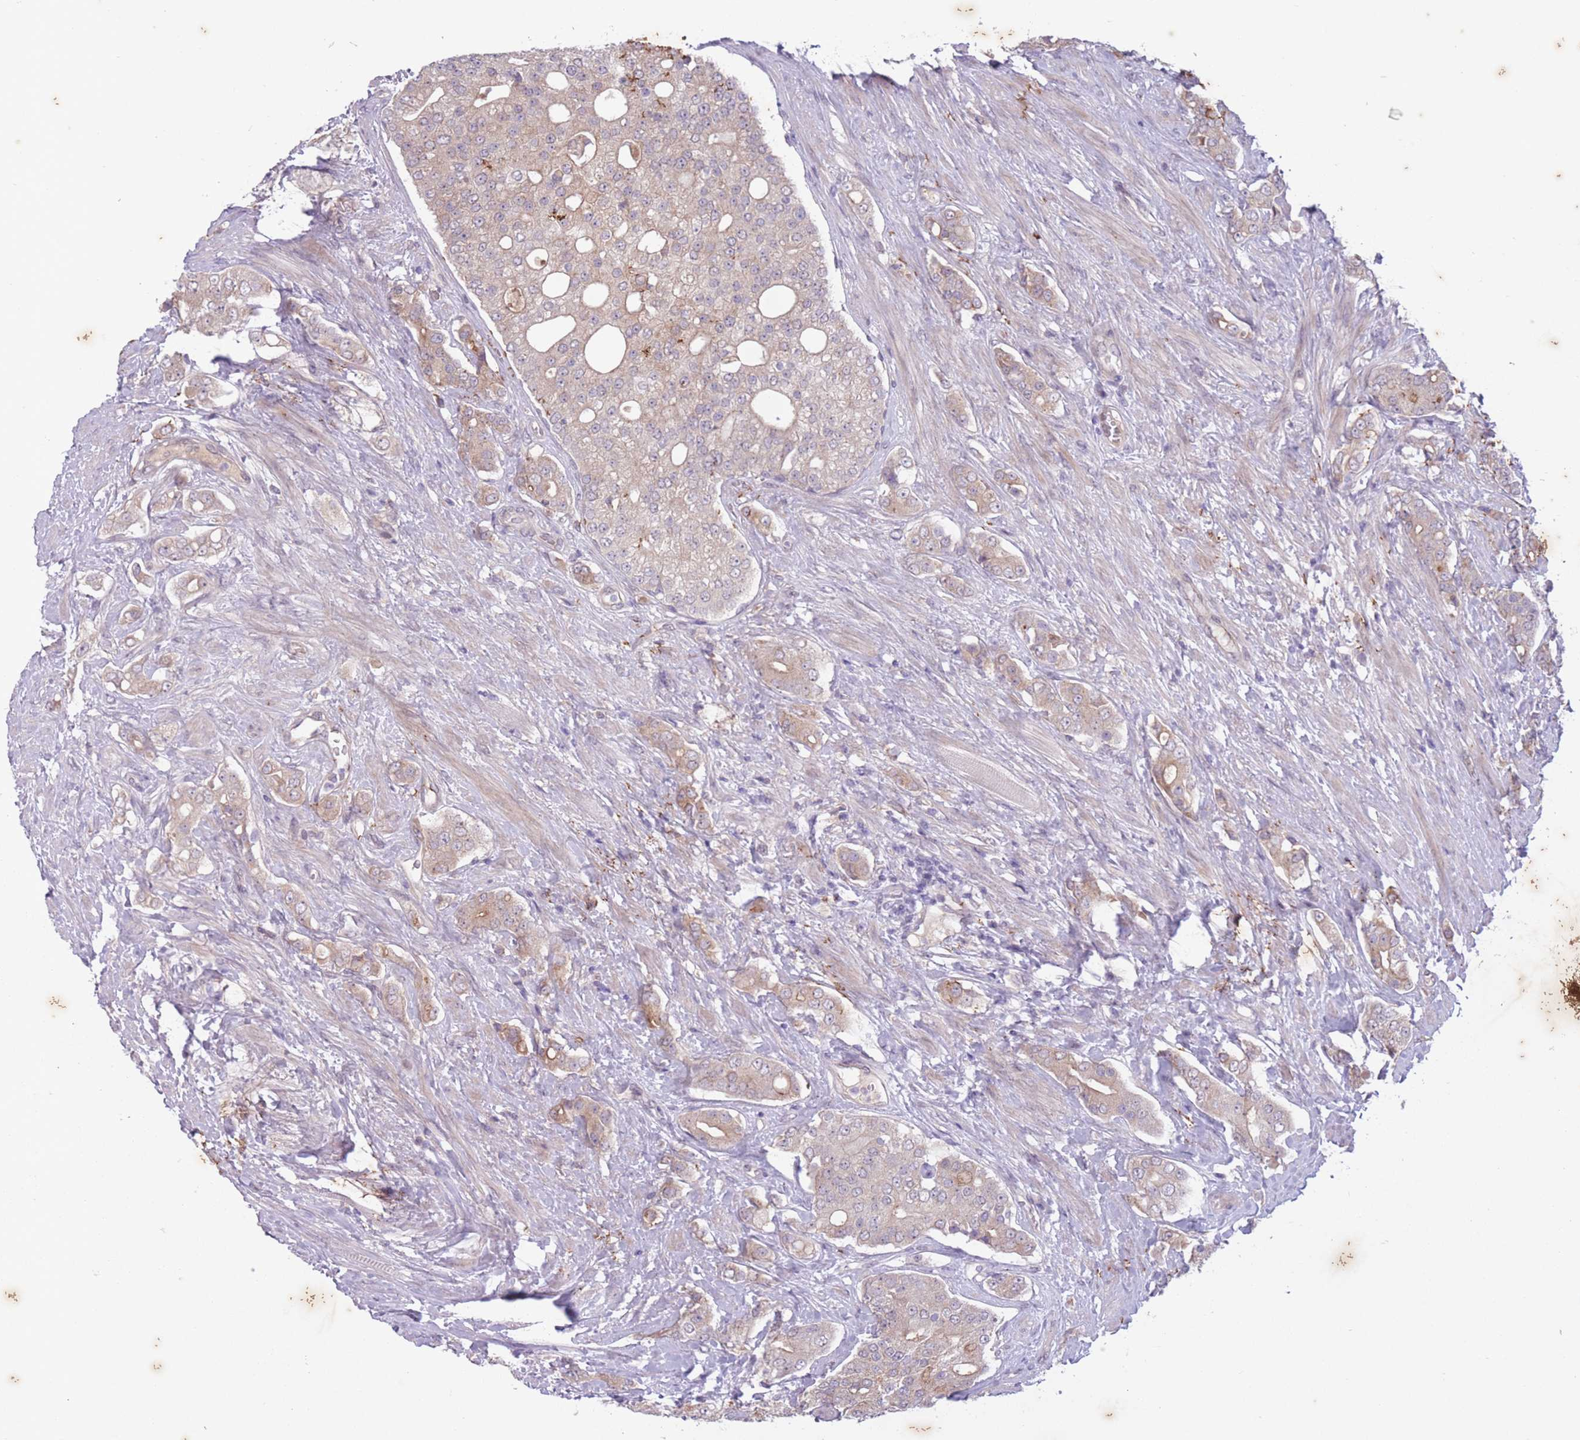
{"staining": {"intensity": "moderate", "quantity": "<25%", "location": "cytoplasmic/membranous"}, "tissue": "prostate cancer", "cell_type": "Tumor cells", "image_type": "cancer", "snomed": [{"axis": "morphology", "description": "Adenocarcinoma, High grade"}, {"axis": "topography", "description": "Prostate"}], "caption": "Immunohistochemistry (IHC) of human prostate cancer (high-grade adenocarcinoma) reveals low levels of moderate cytoplasmic/membranous positivity in about <25% of tumor cells.", "gene": "ARPIN", "patient": {"sex": "male", "age": 71}}